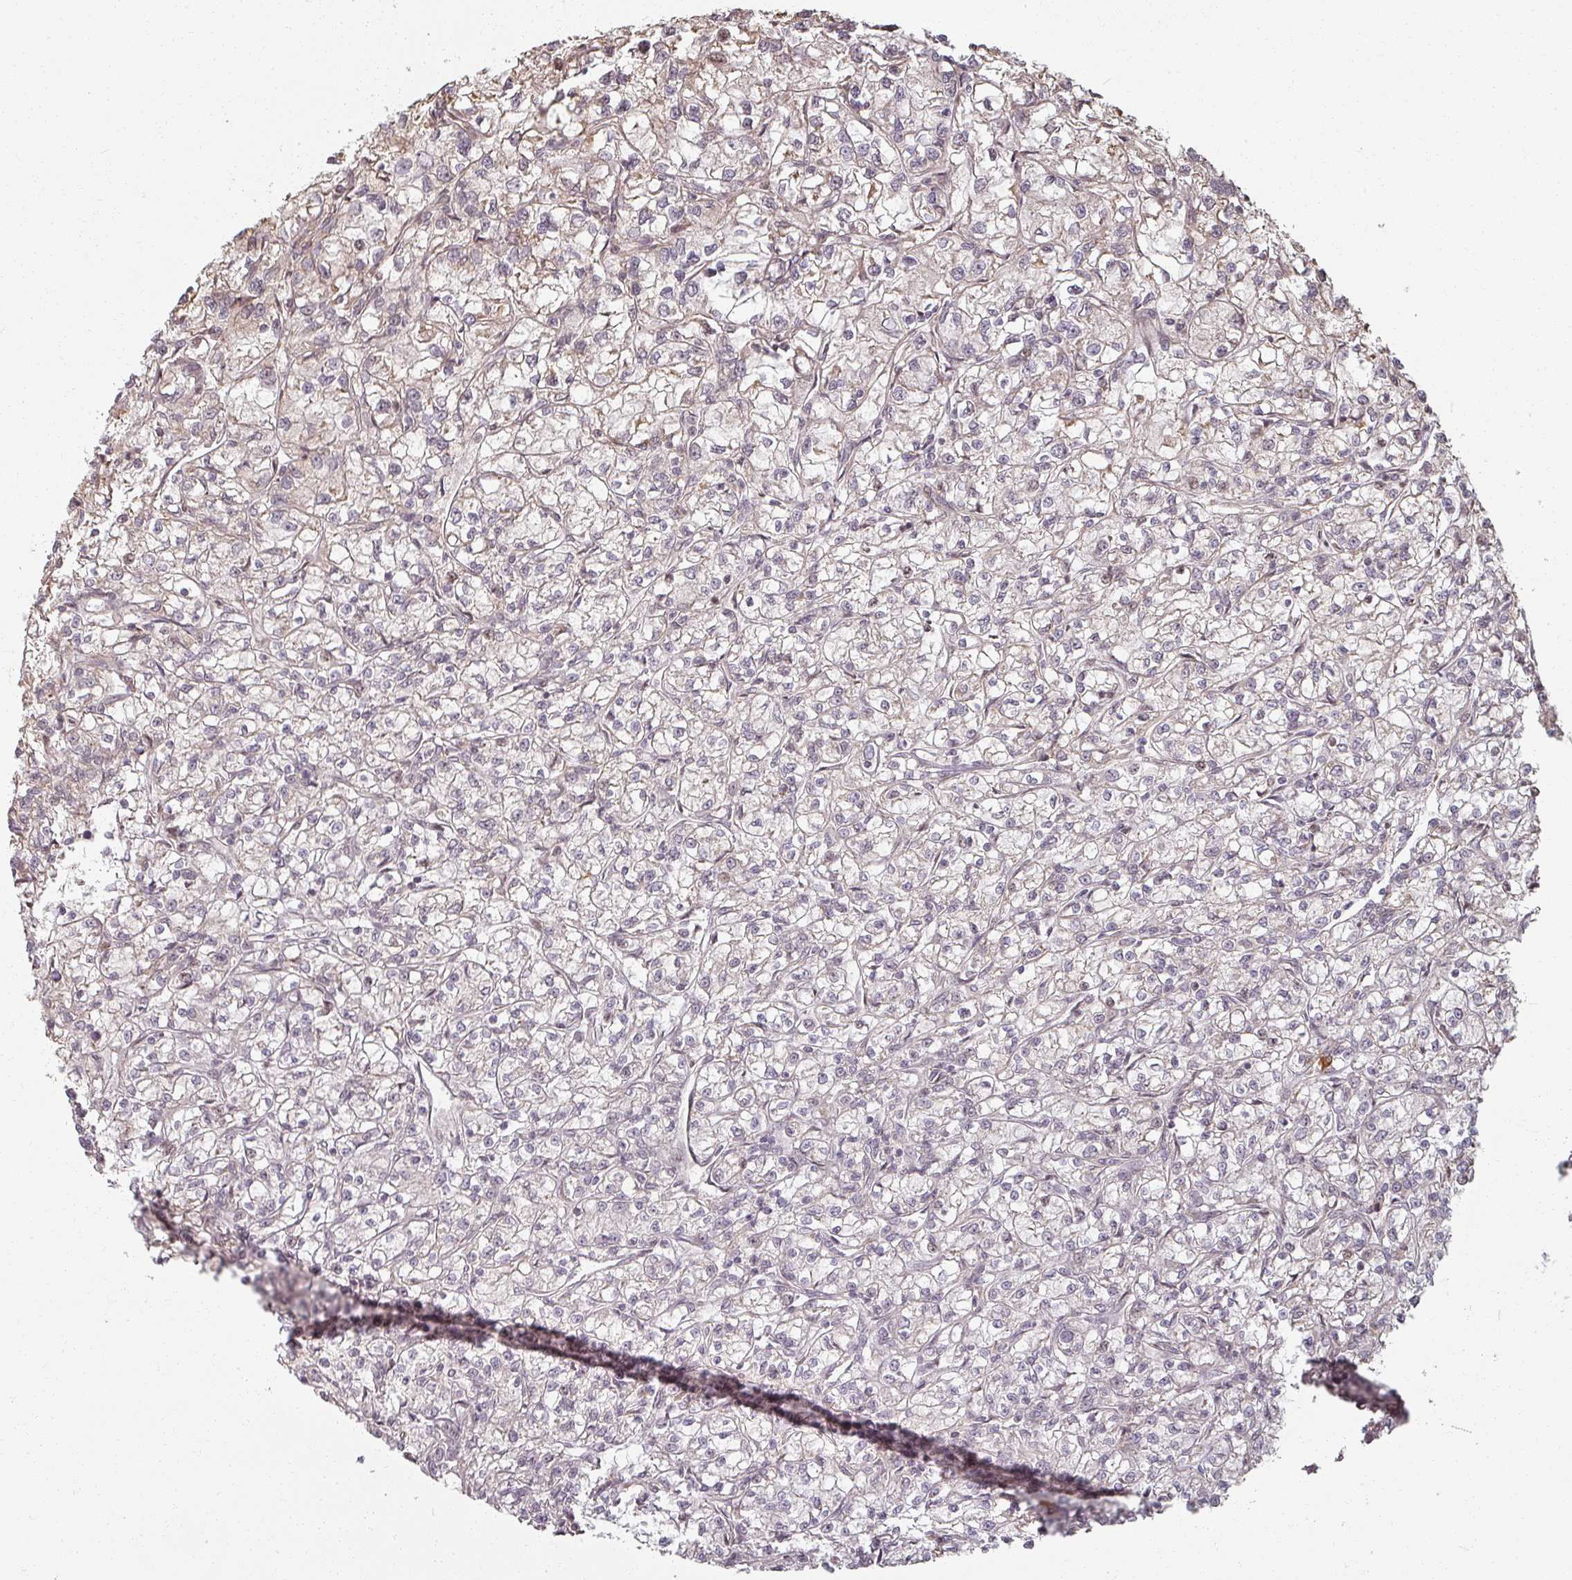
{"staining": {"intensity": "negative", "quantity": "none", "location": "none"}, "tissue": "renal cancer", "cell_type": "Tumor cells", "image_type": "cancer", "snomed": [{"axis": "morphology", "description": "Adenocarcinoma, NOS"}, {"axis": "topography", "description": "Kidney"}], "caption": "This is an immunohistochemistry histopathology image of renal adenocarcinoma. There is no expression in tumor cells.", "gene": "MED19", "patient": {"sex": "female", "age": 59}}